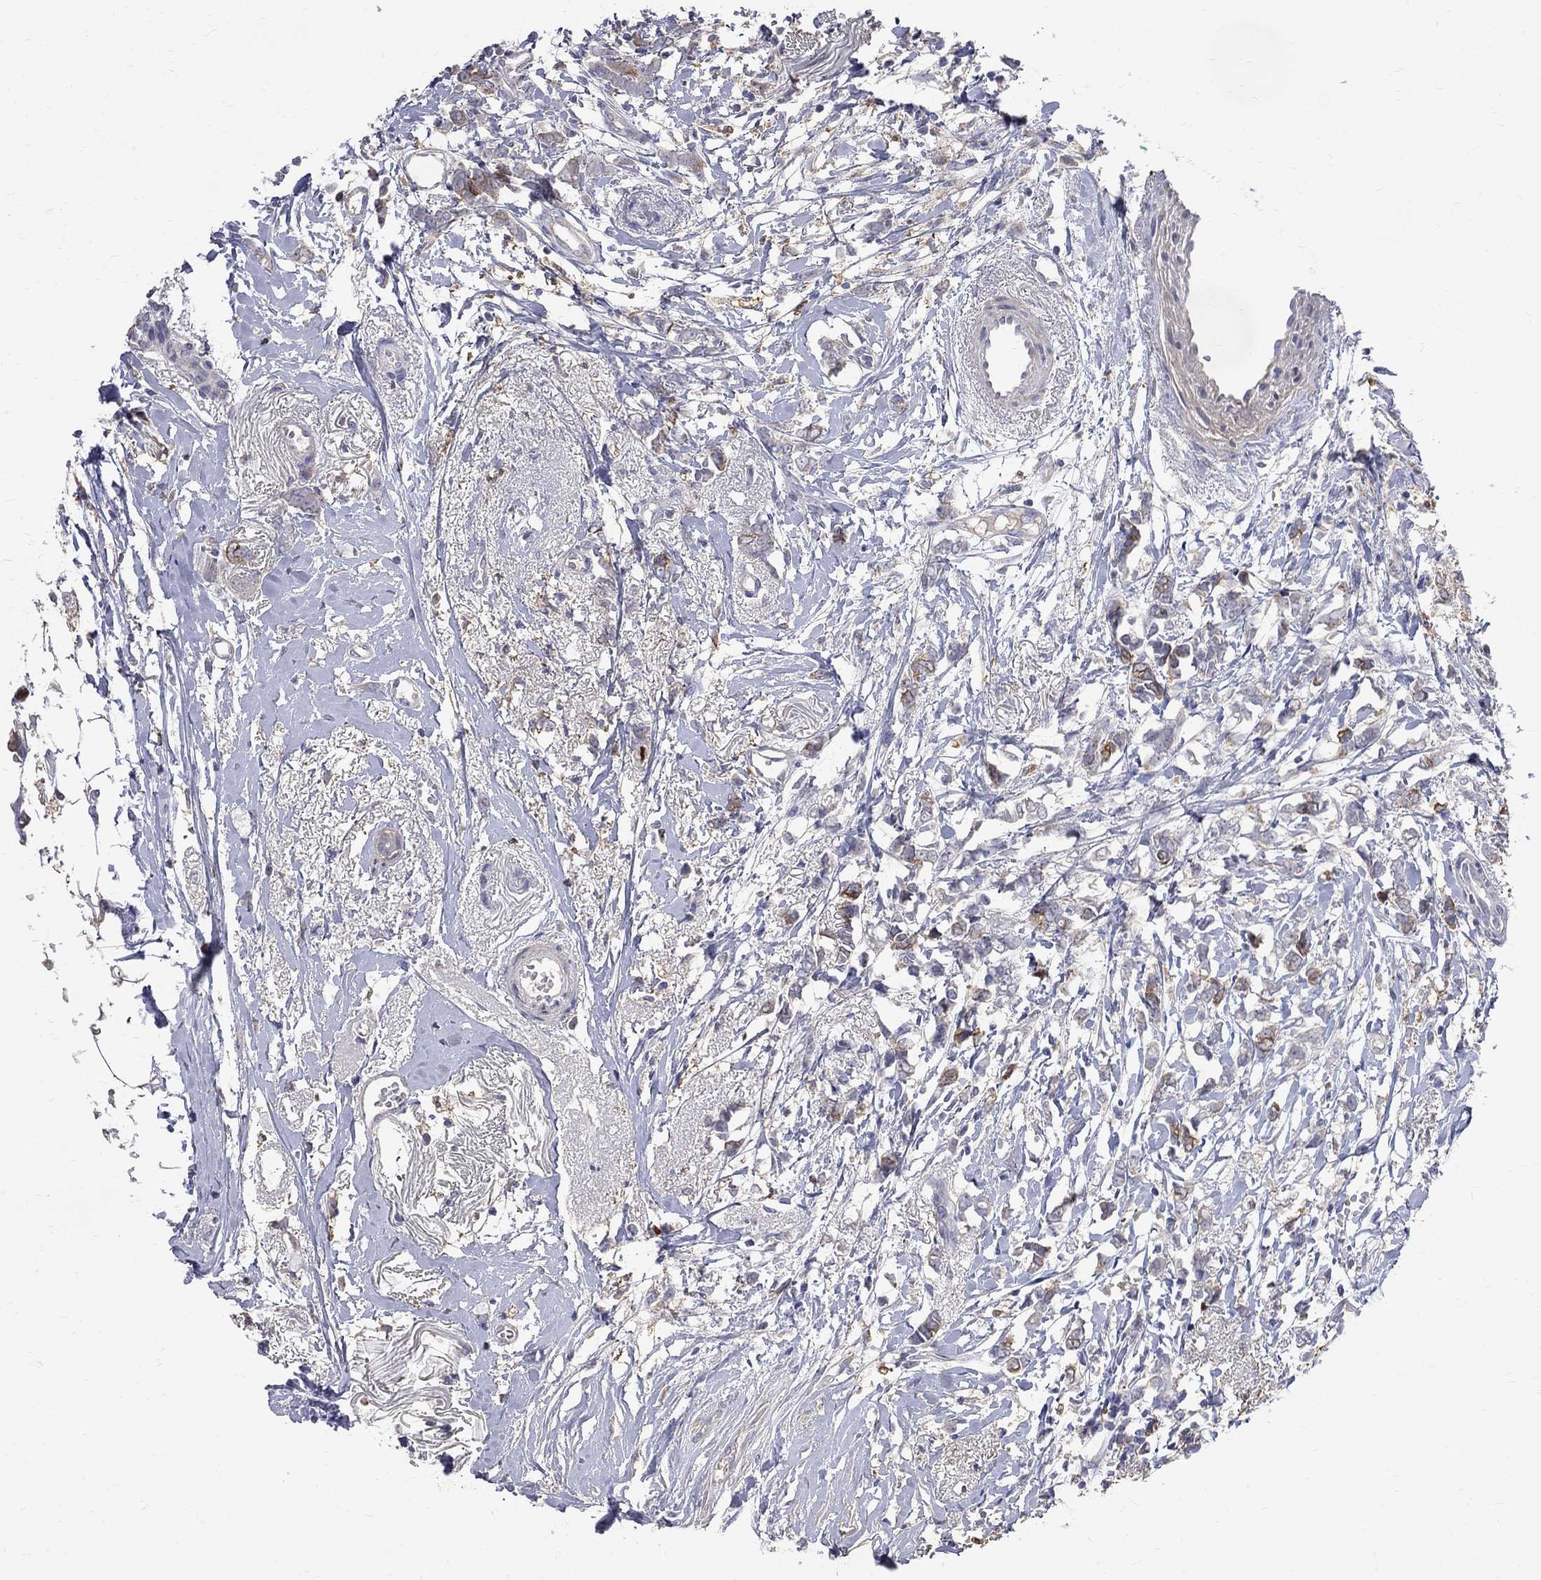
{"staining": {"intensity": "moderate", "quantity": ">75%", "location": "cytoplasmic/membranous"}, "tissue": "breast cancer", "cell_type": "Tumor cells", "image_type": "cancer", "snomed": [{"axis": "morphology", "description": "Duct carcinoma"}, {"axis": "topography", "description": "Breast"}], "caption": "IHC (DAB (3,3'-diaminobenzidine)) staining of human breast cancer (invasive ductal carcinoma) demonstrates moderate cytoplasmic/membranous protein positivity in about >75% of tumor cells. (DAB IHC, brown staining for protein, blue staining for nuclei).", "gene": "CKAP2", "patient": {"sex": "female", "age": 40}}